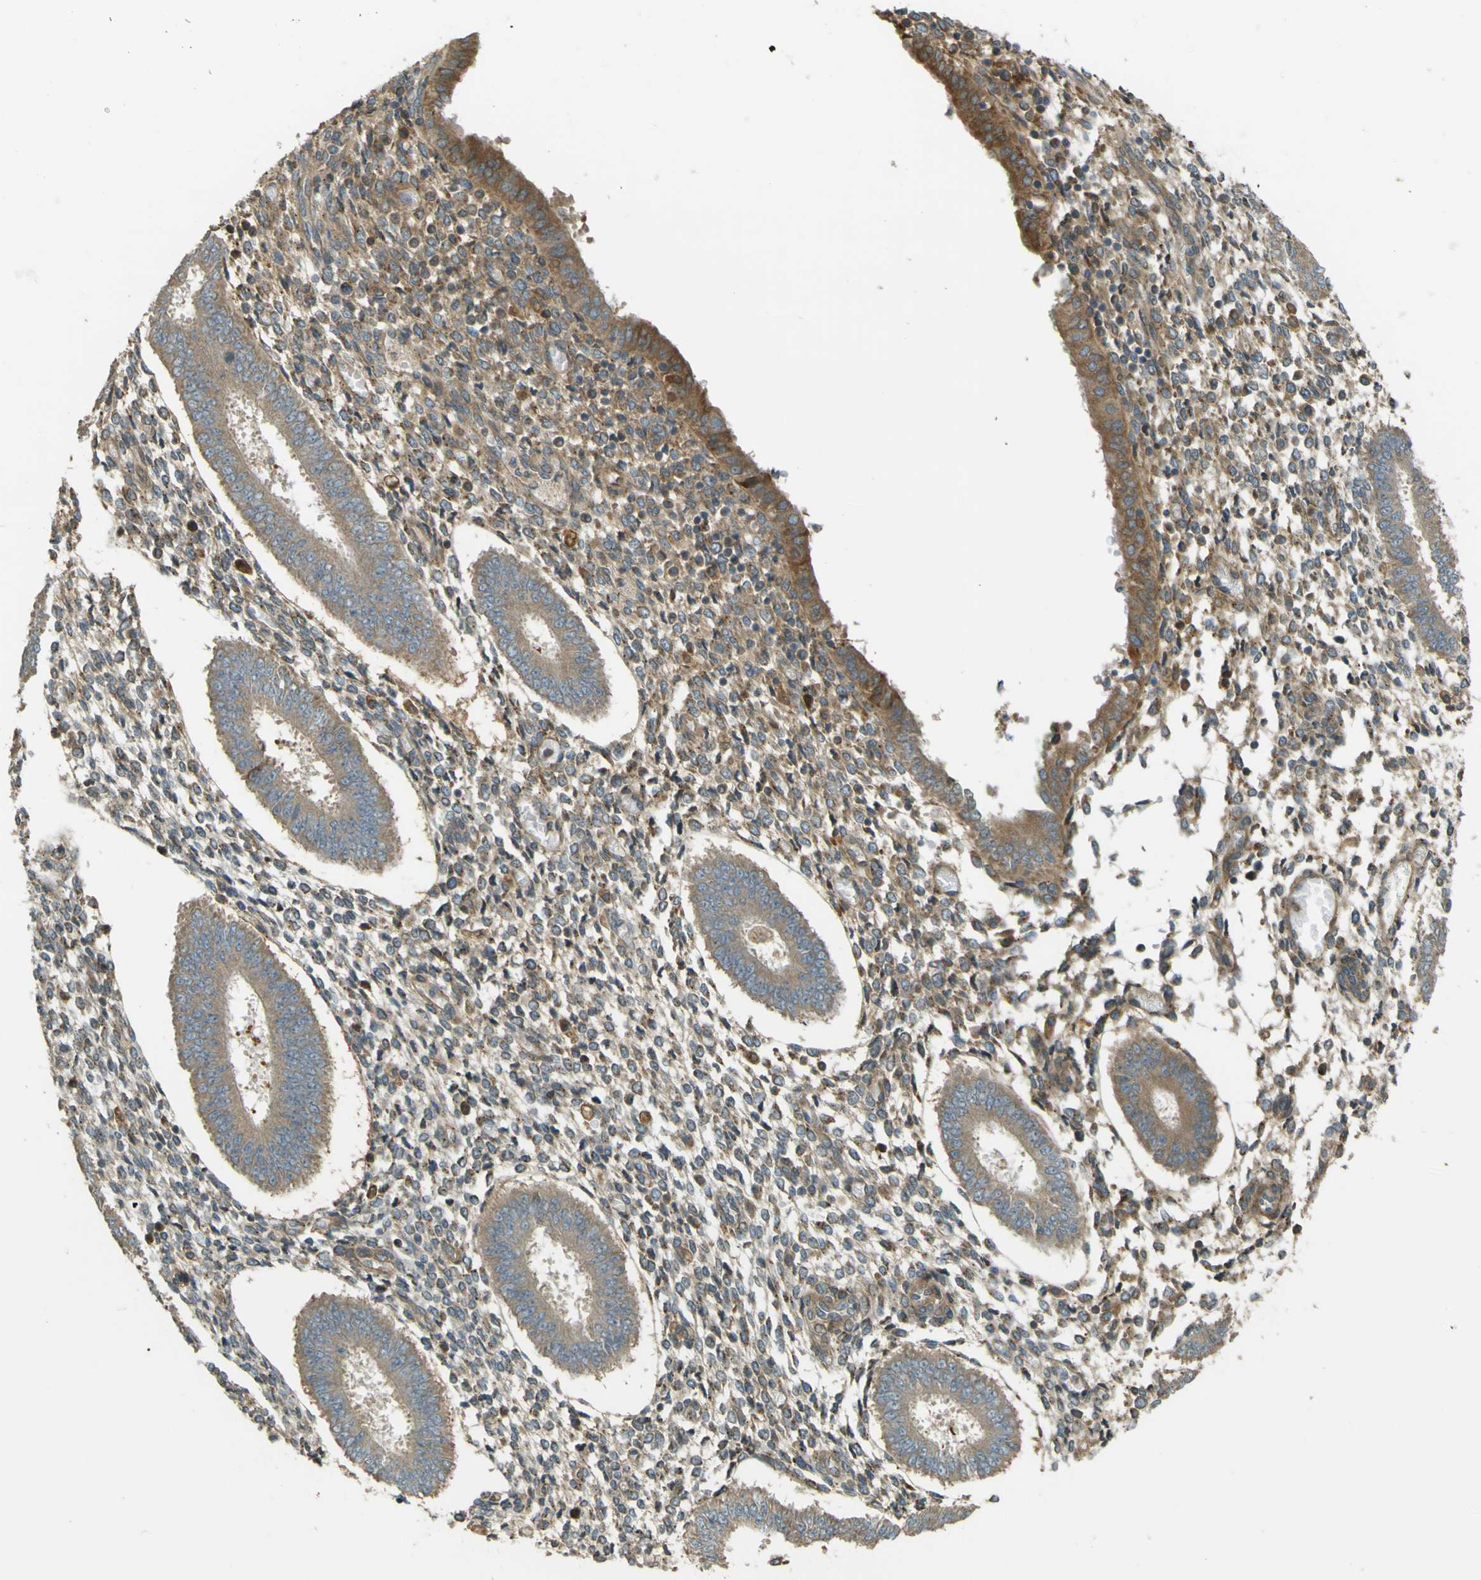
{"staining": {"intensity": "moderate", "quantity": "25%-75%", "location": "cytoplasmic/membranous"}, "tissue": "endometrium", "cell_type": "Cells in endometrial stroma", "image_type": "normal", "snomed": [{"axis": "morphology", "description": "Normal tissue, NOS"}, {"axis": "topography", "description": "Endometrium"}], "caption": "DAB immunohistochemical staining of benign endometrium shows moderate cytoplasmic/membranous protein expression in approximately 25%-75% of cells in endometrial stroma. (DAB (3,3'-diaminobenzidine) IHC, brown staining for protein, blue staining for nuclei).", "gene": "LPCAT1", "patient": {"sex": "female", "age": 35}}